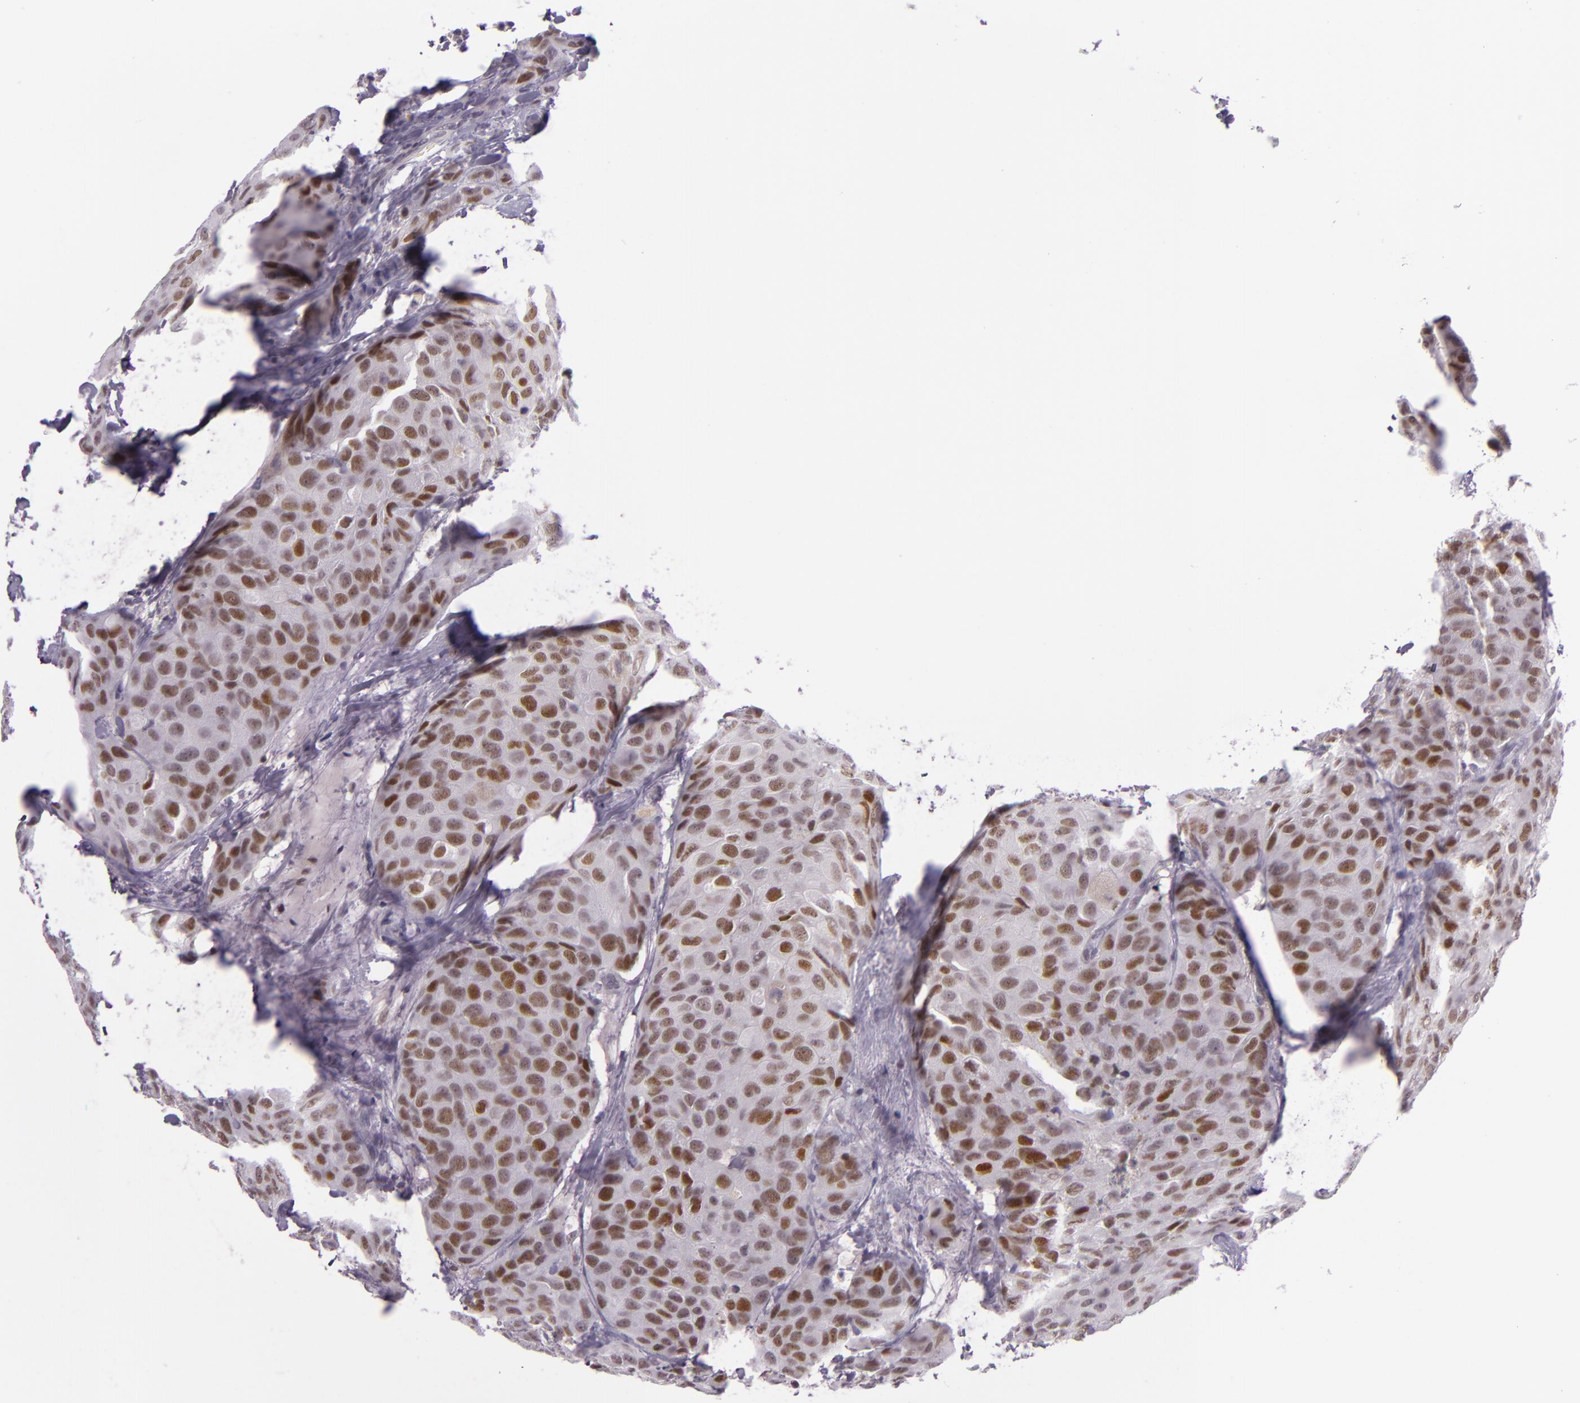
{"staining": {"intensity": "moderate", "quantity": "25%-75%", "location": "nuclear"}, "tissue": "breast cancer", "cell_type": "Tumor cells", "image_type": "cancer", "snomed": [{"axis": "morphology", "description": "Duct carcinoma"}, {"axis": "topography", "description": "Breast"}], "caption": "Immunohistochemical staining of human breast infiltrating ductal carcinoma reveals medium levels of moderate nuclear staining in approximately 25%-75% of tumor cells.", "gene": "CHEK2", "patient": {"sex": "female", "age": 68}}